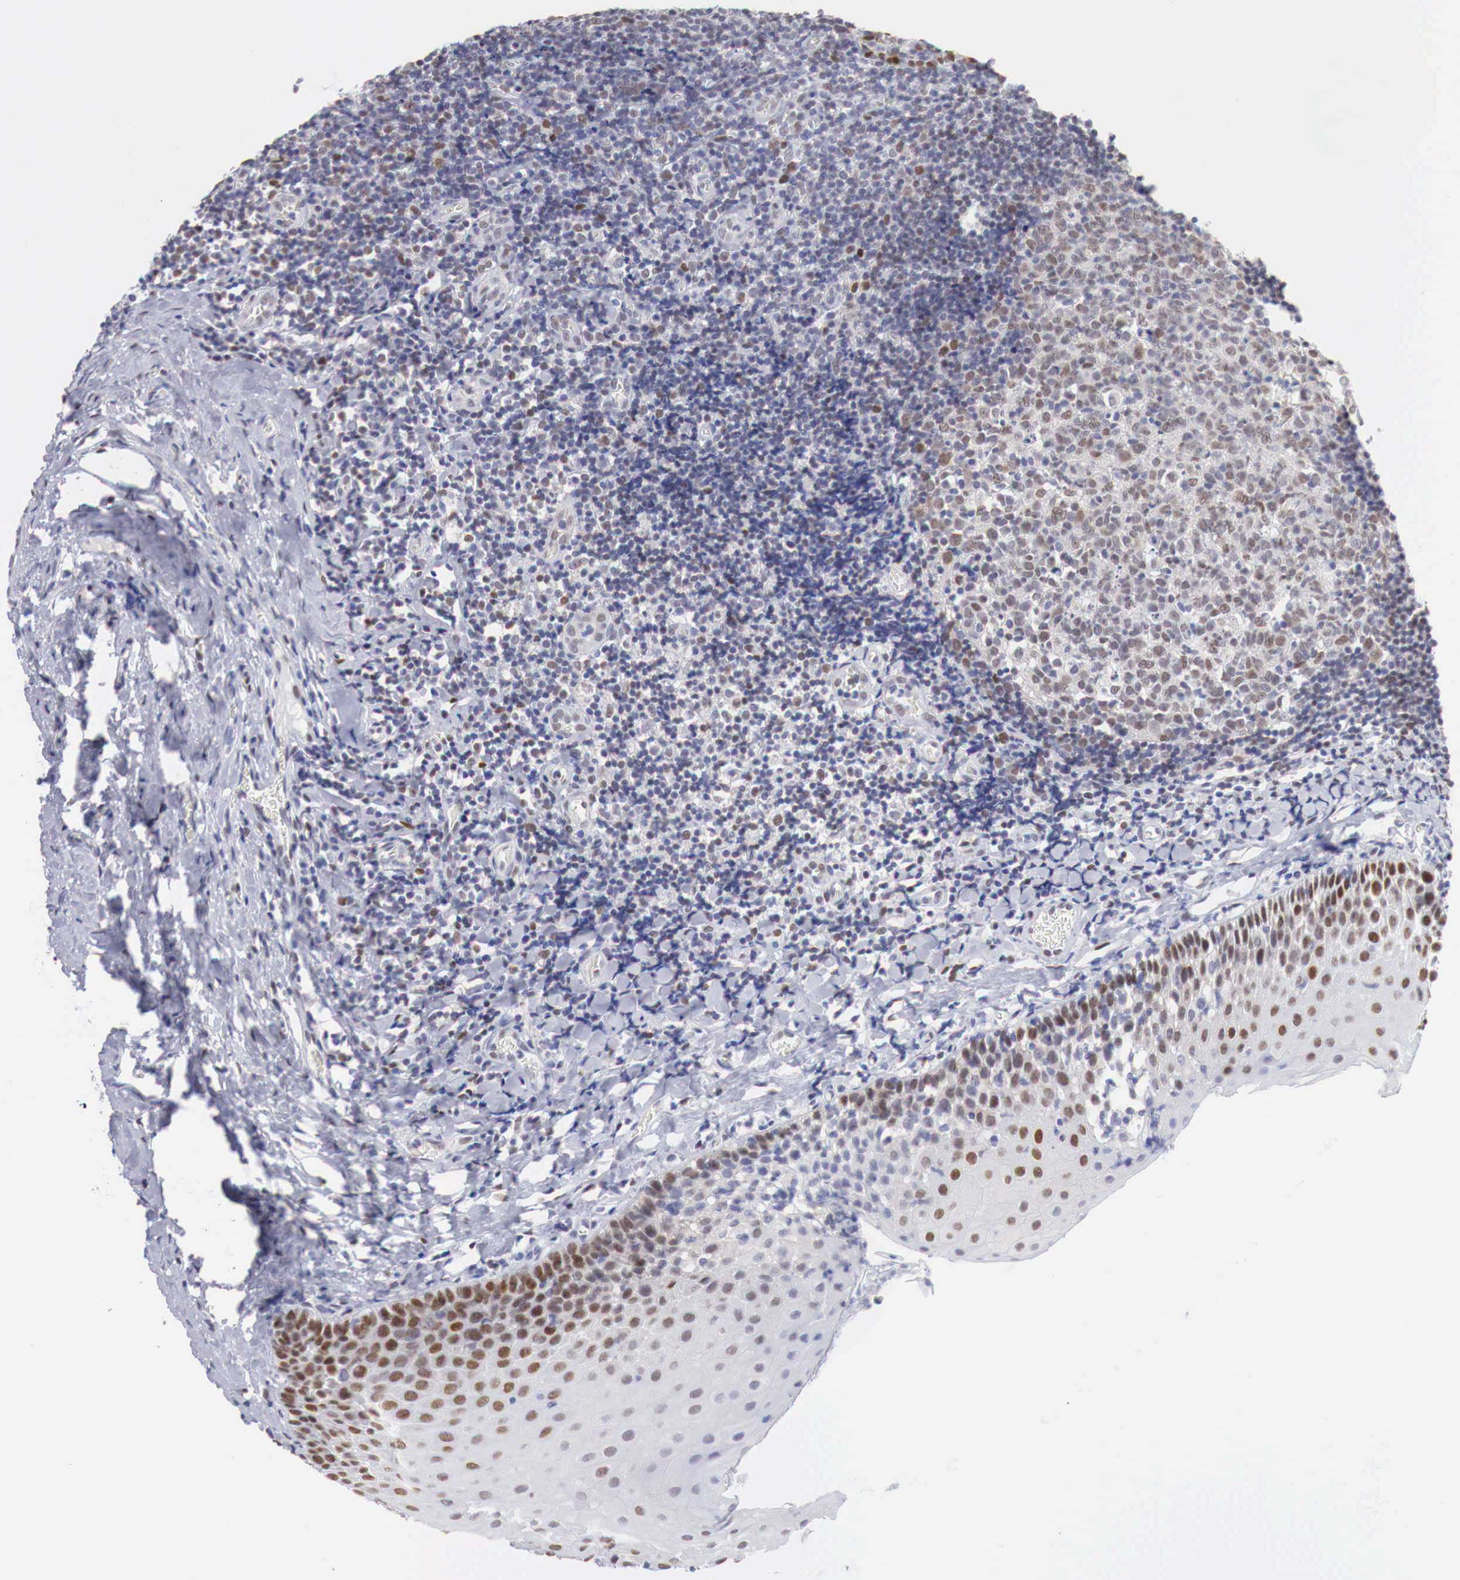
{"staining": {"intensity": "weak", "quantity": "<25%", "location": "cytoplasmic/membranous,nuclear"}, "tissue": "tonsil", "cell_type": "Germinal center cells", "image_type": "normal", "snomed": [{"axis": "morphology", "description": "Normal tissue, NOS"}, {"axis": "topography", "description": "Tonsil"}], "caption": "Immunohistochemical staining of normal tonsil displays no significant positivity in germinal center cells.", "gene": "FOXP2", "patient": {"sex": "female", "age": 41}}